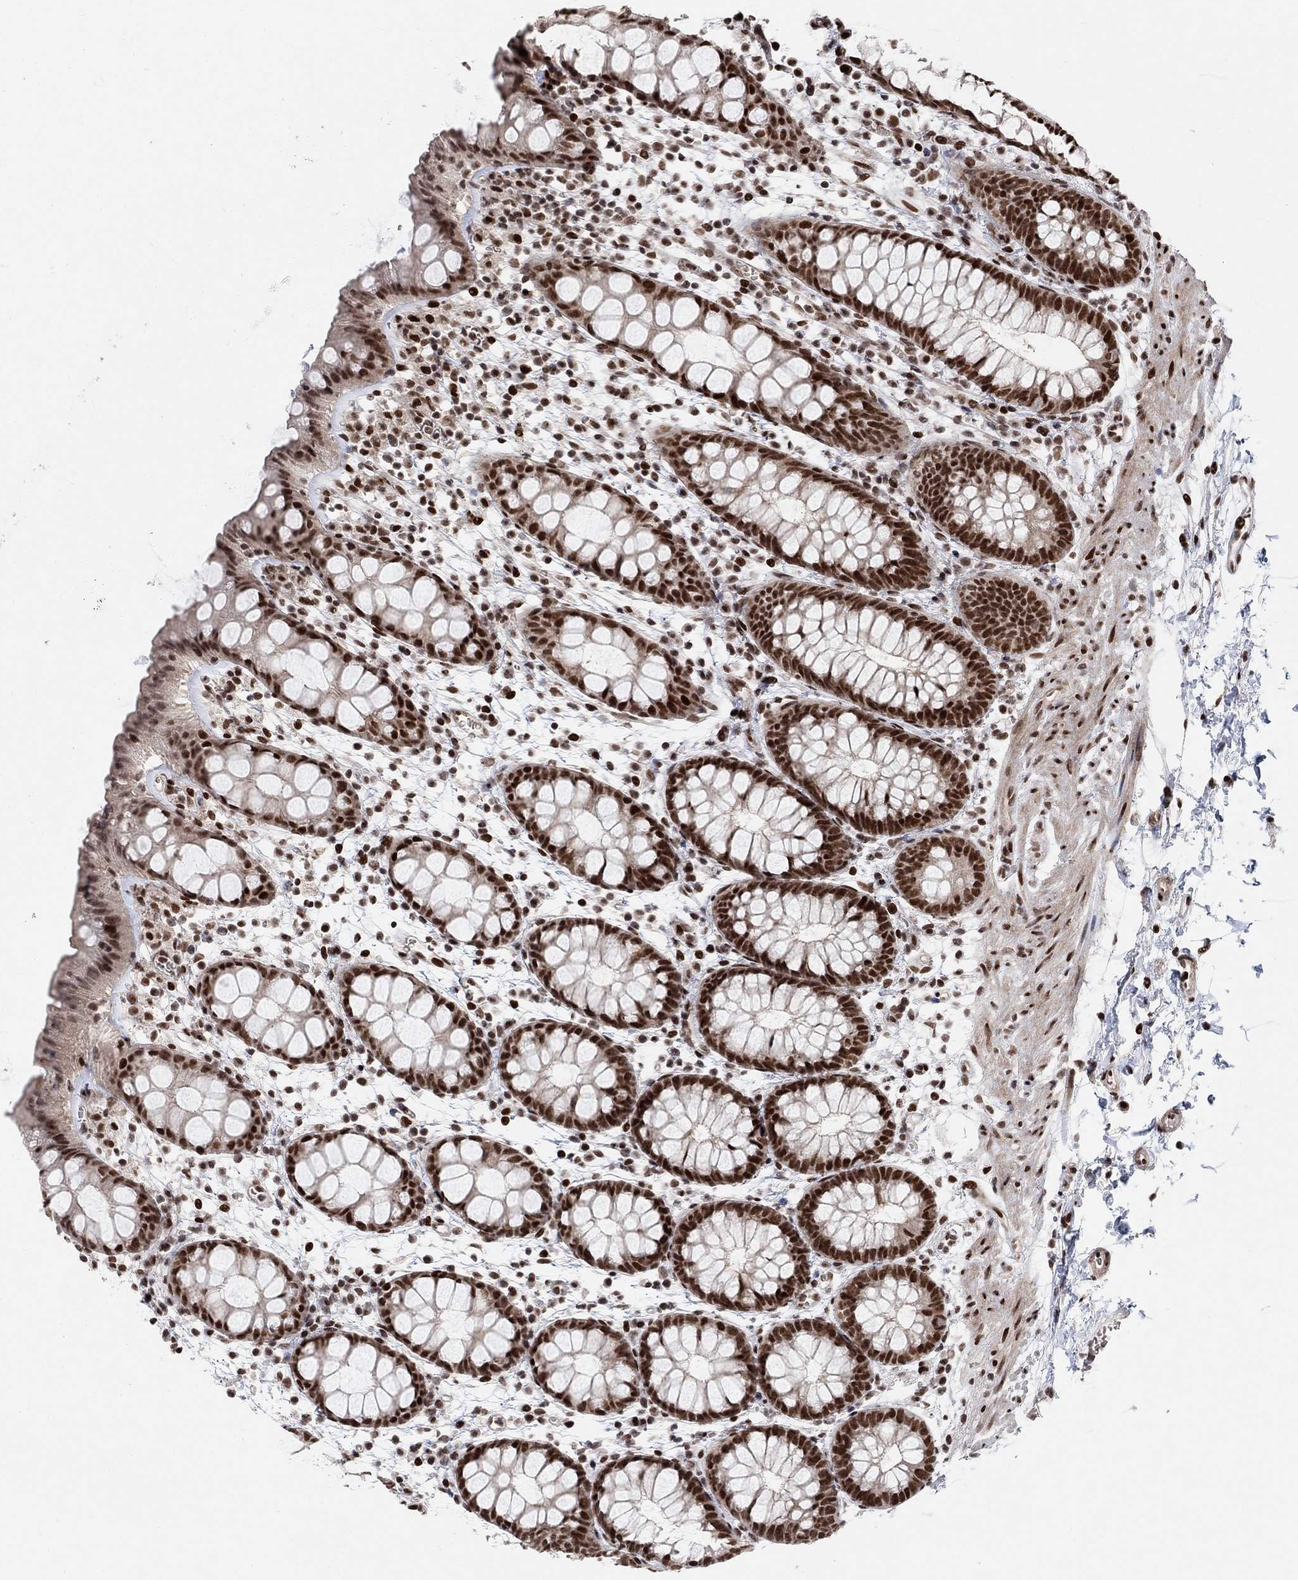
{"staining": {"intensity": "strong", "quantity": ">75%", "location": "nuclear"}, "tissue": "rectum", "cell_type": "Glandular cells", "image_type": "normal", "snomed": [{"axis": "morphology", "description": "Normal tissue, NOS"}, {"axis": "topography", "description": "Rectum"}], "caption": "Glandular cells exhibit strong nuclear staining in approximately >75% of cells in unremarkable rectum.", "gene": "E4F1", "patient": {"sex": "male", "age": 57}}